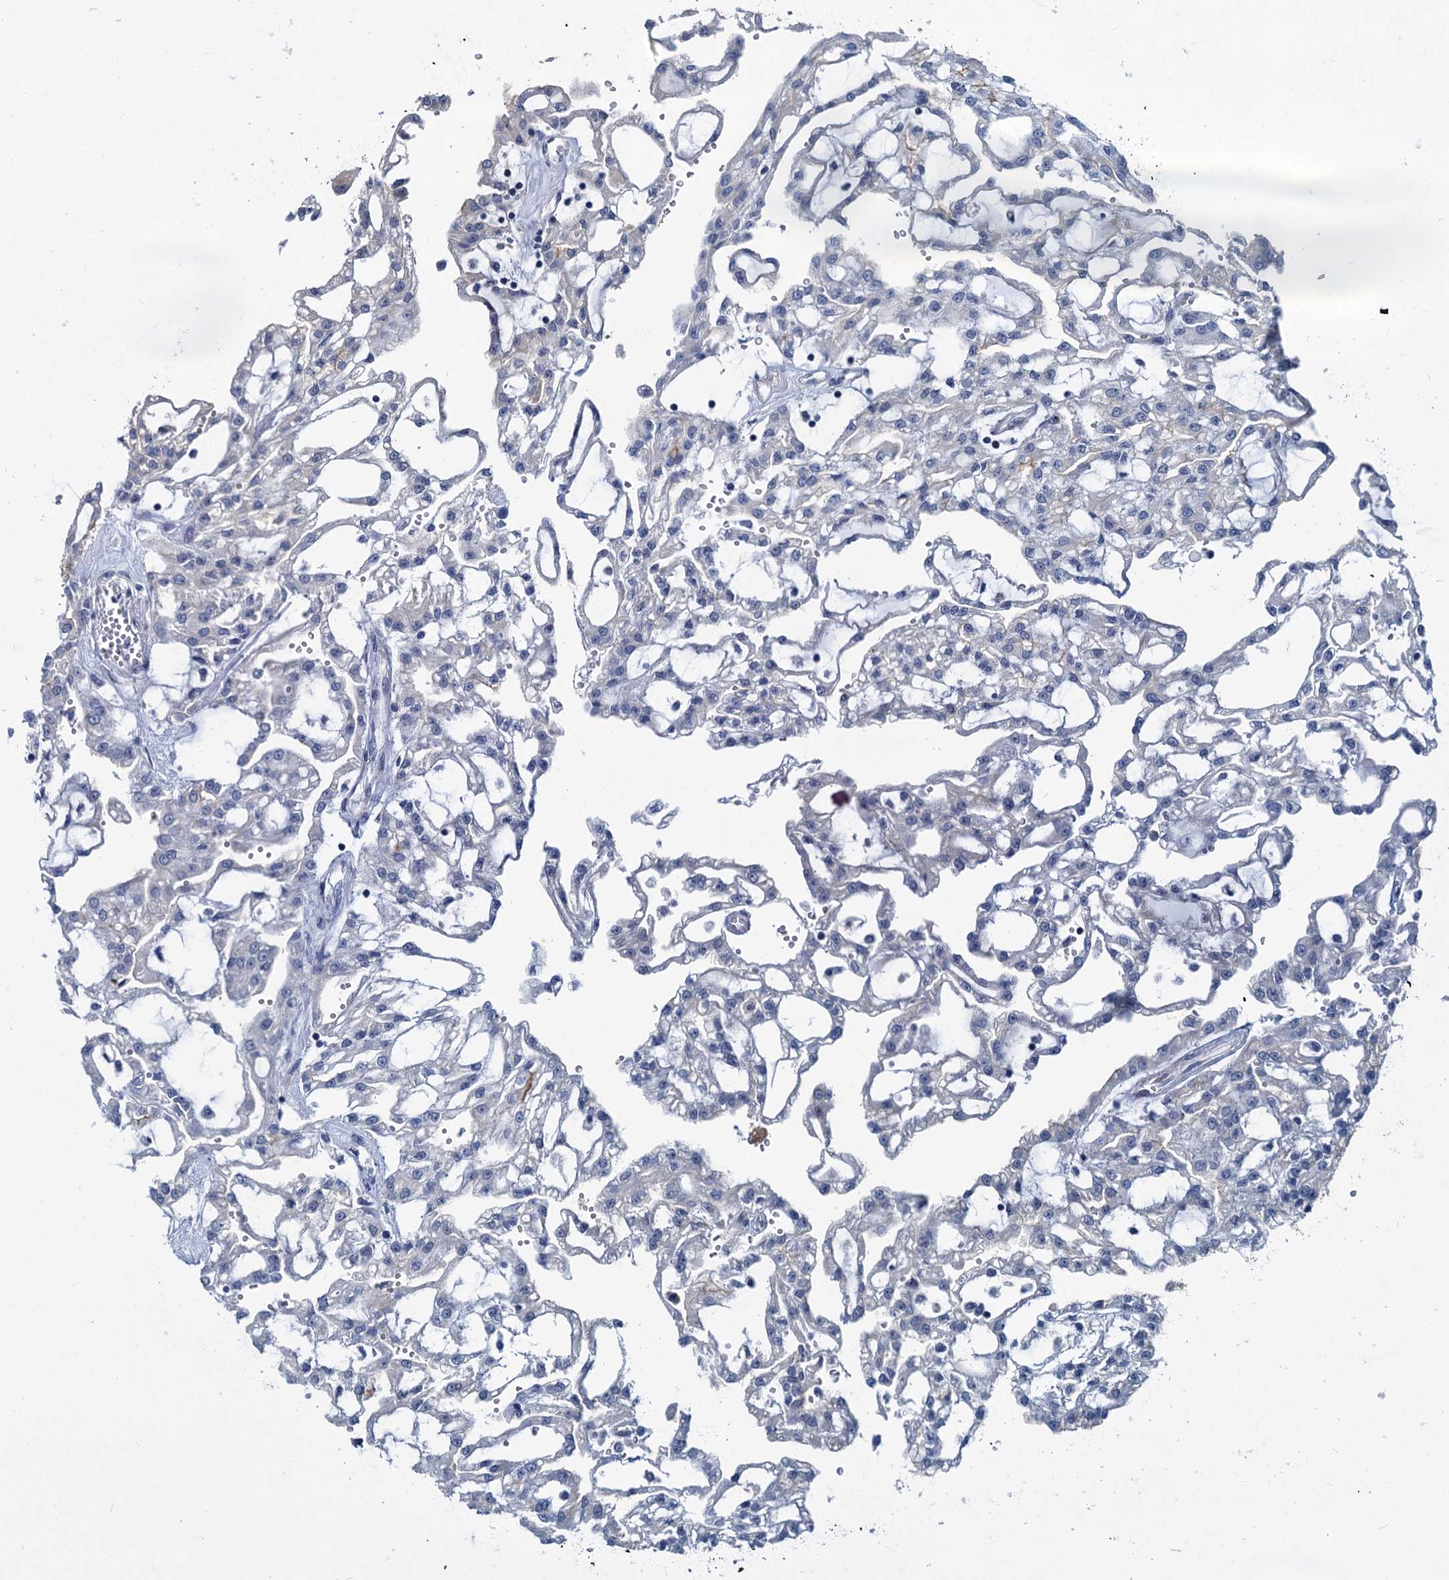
{"staining": {"intensity": "negative", "quantity": "none", "location": "none"}, "tissue": "renal cancer", "cell_type": "Tumor cells", "image_type": "cancer", "snomed": [{"axis": "morphology", "description": "Adenocarcinoma, NOS"}, {"axis": "topography", "description": "Kidney"}], "caption": "An image of human adenocarcinoma (renal) is negative for staining in tumor cells. Nuclei are stained in blue.", "gene": "MIOX", "patient": {"sex": "male", "age": 63}}